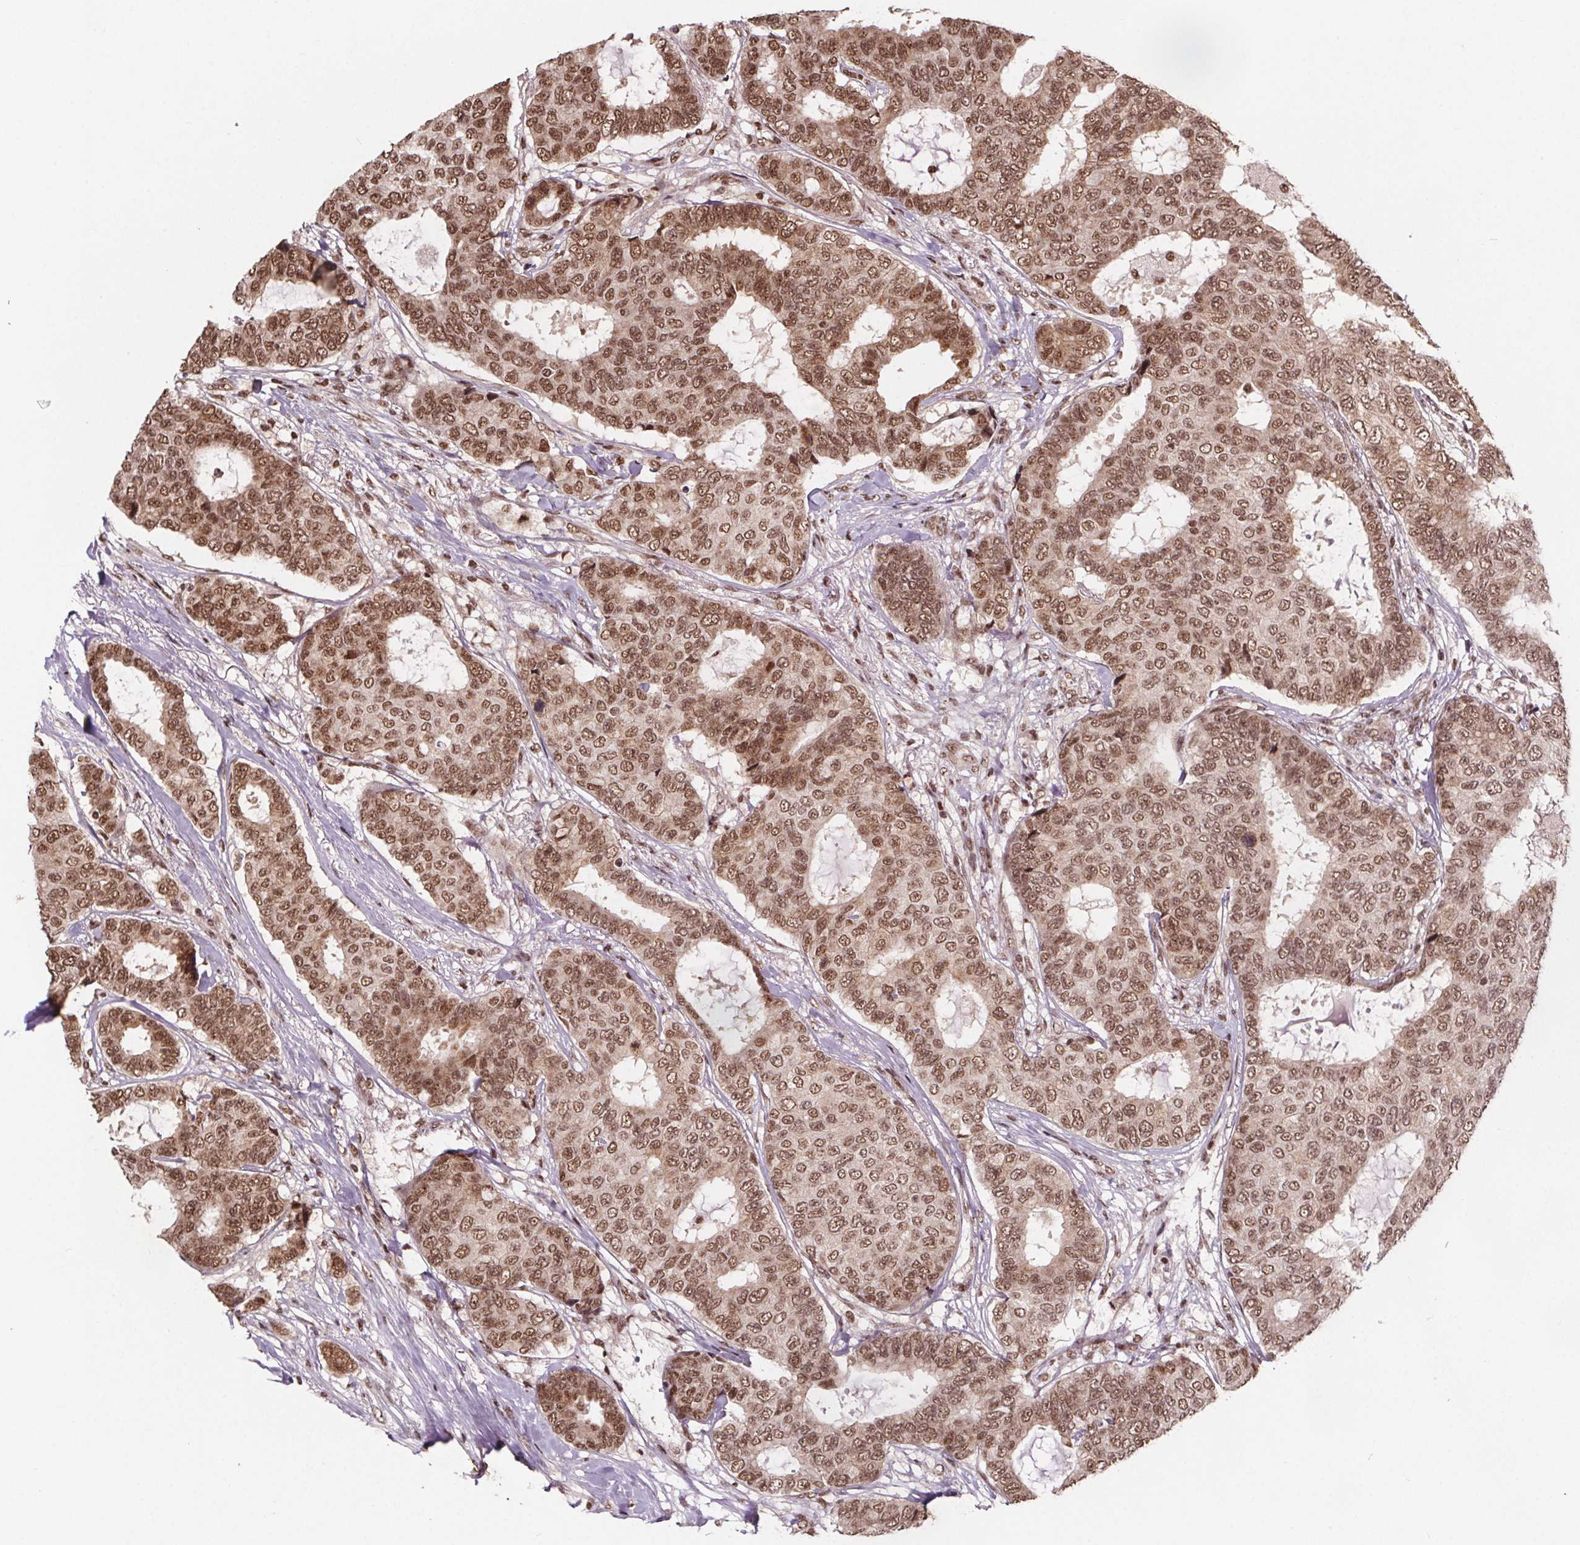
{"staining": {"intensity": "moderate", "quantity": ">75%", "location": "nuclear"}, "tissue": "breast cancer", "cell_type": "Tumor cells", "image_type": "cancer", "snomed": [{"axis": "morphology", "description": "Duct carcinoma"}, {"axis": "topography", "description": "Breast"}], "caption": "The image demonstrates immunohistochemical staining of breast infiltrating ductal carcinoma. There is moderate nuclear positivity is appreciated in approximately >75% of tumor cells. The staining was performed using DAB, with brown indicating positive protein expression. Nuclei are stained blue with hematoxylin.", "gene": "JARID2", "patient": {"sex": "female", "age": 75}}